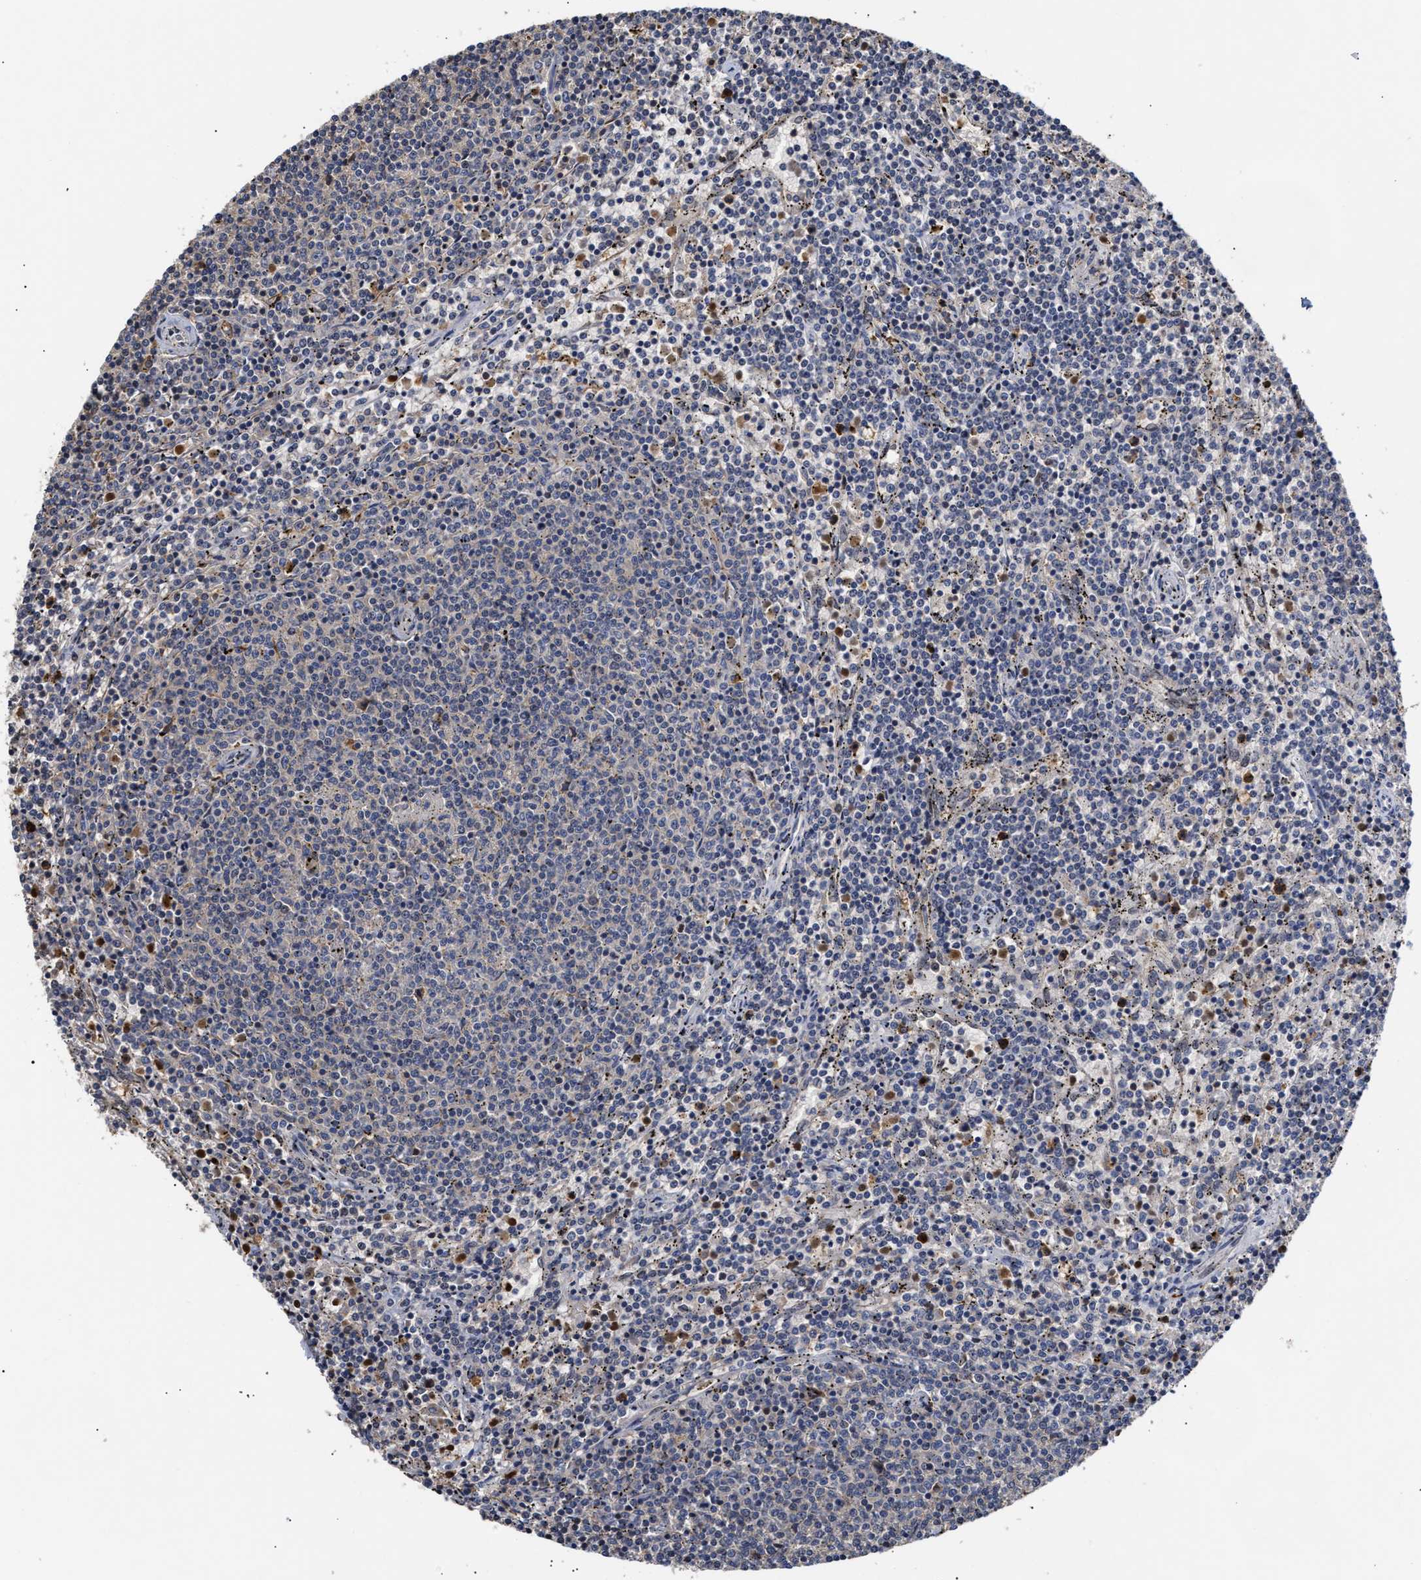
{"staining": {"intensity": "negative", "quantity": "none", "location": "none"}, "tissue": "lymphoma", "cell_type": "Tumor cells", "image_type": "cancer", "snomed": [{"axis": "morphology", "description": "Malignant lymphoma, non-Hodgkin's type, Low grade"}, {"axis": "topography", "description": "Spleen"}], "caption": "Immunohistochemistry of human lymphoma exhibits no positivity in tumor cells. (Brightfield microscopy of DAB (3,3'-diaminobenzidine) immunohistochemistry (IHC) at high magnification).", "gene": "KLHDC1", "patient": {"sex": "female", "age": 50}}